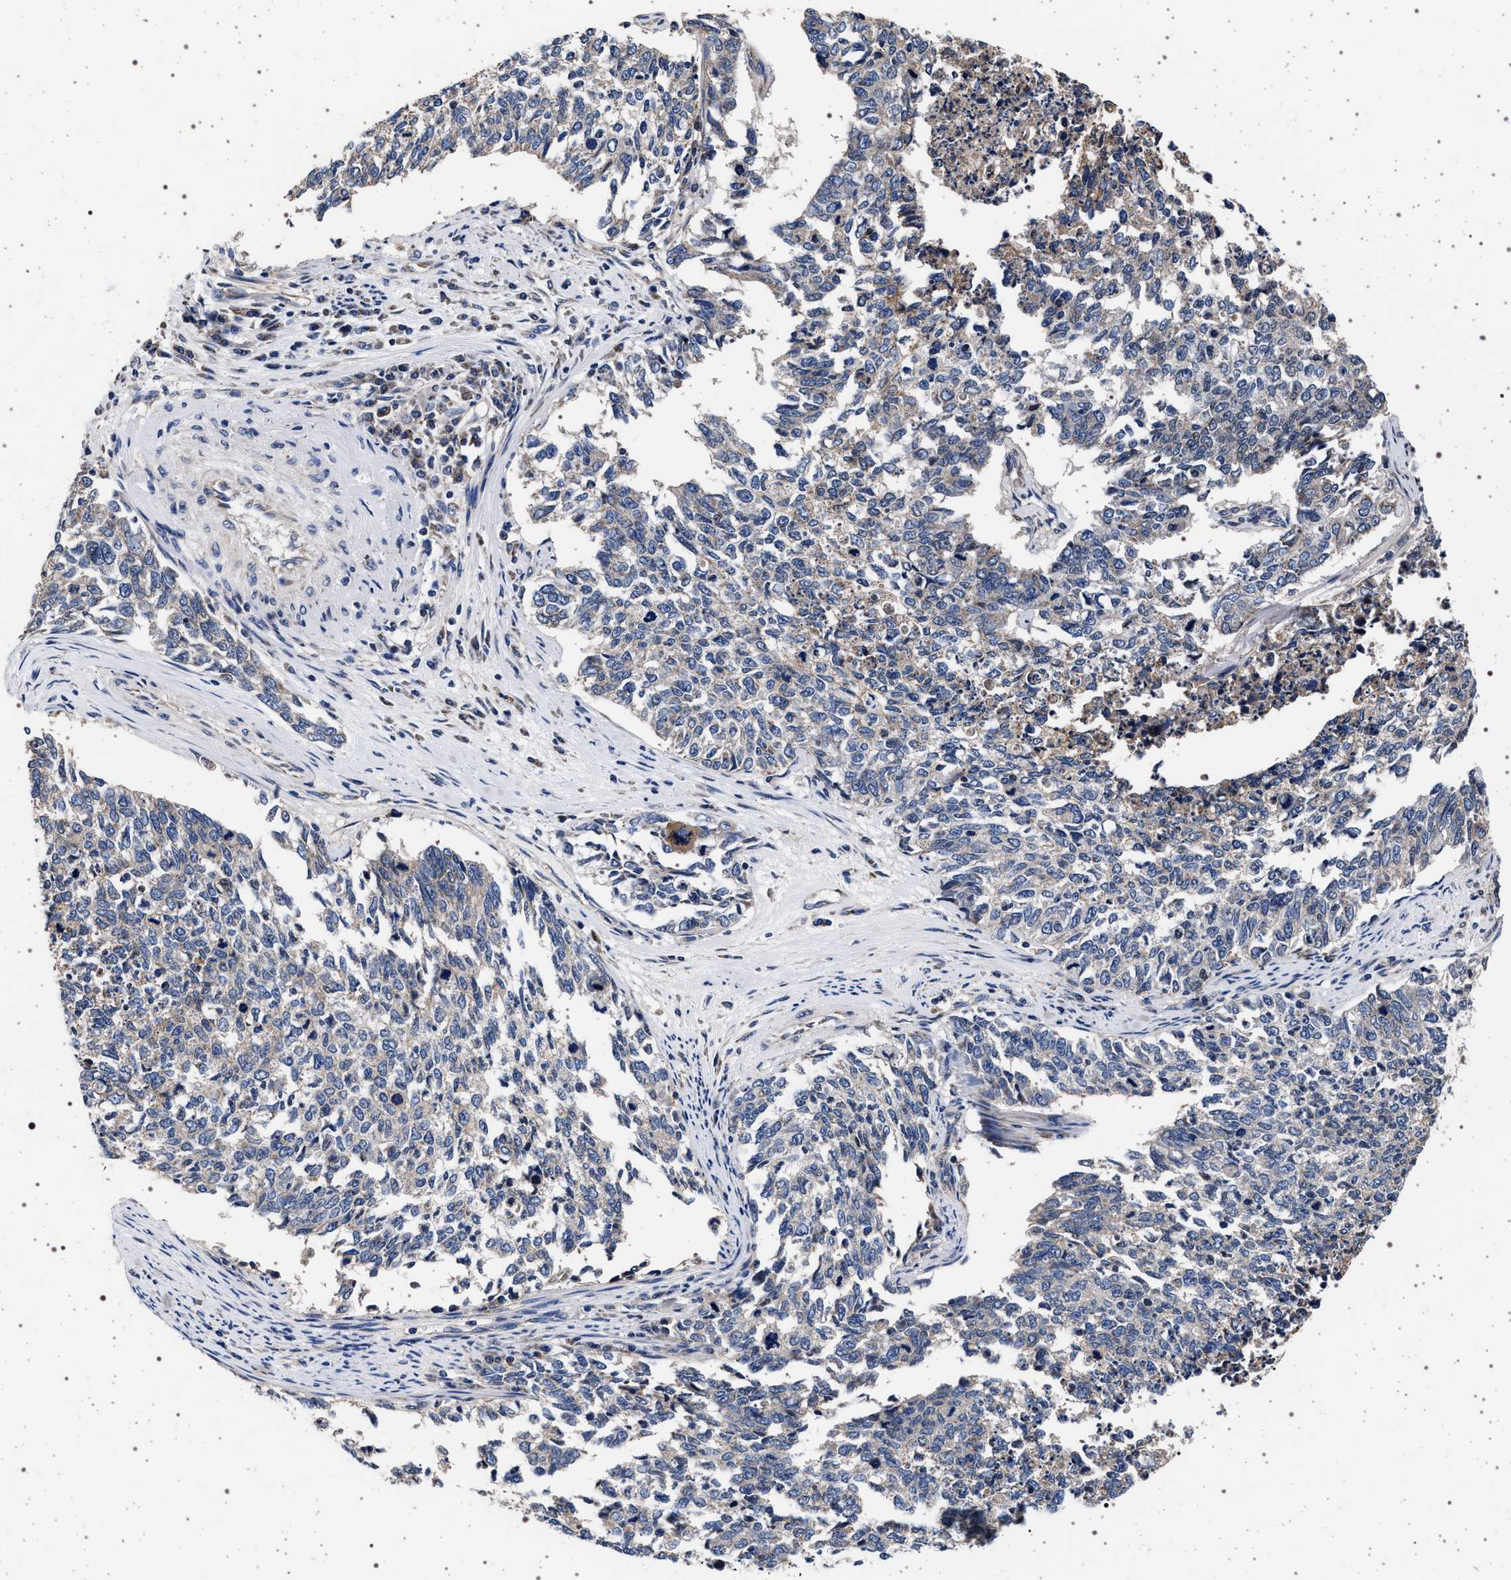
{"staining": {"intensity": "negative", "quantity": "none", "location": "none"}, "tissue": "cervical cancer", "cell_type": "Tumor cells", "image_type": "cancer", "snomed": [{"axis": "morphology", "description": "Squamous cell carcinoma, NOS"}, {"axis": "topography", "description": "Cervix"}], "caption": "Cervical cancer (squamous cell carcinoma) was stained to show a protein in brown. There is no significant expression in tumor cells.", "gene": "MAP3K2", "patient": {"sex": "female", "age": 63}}